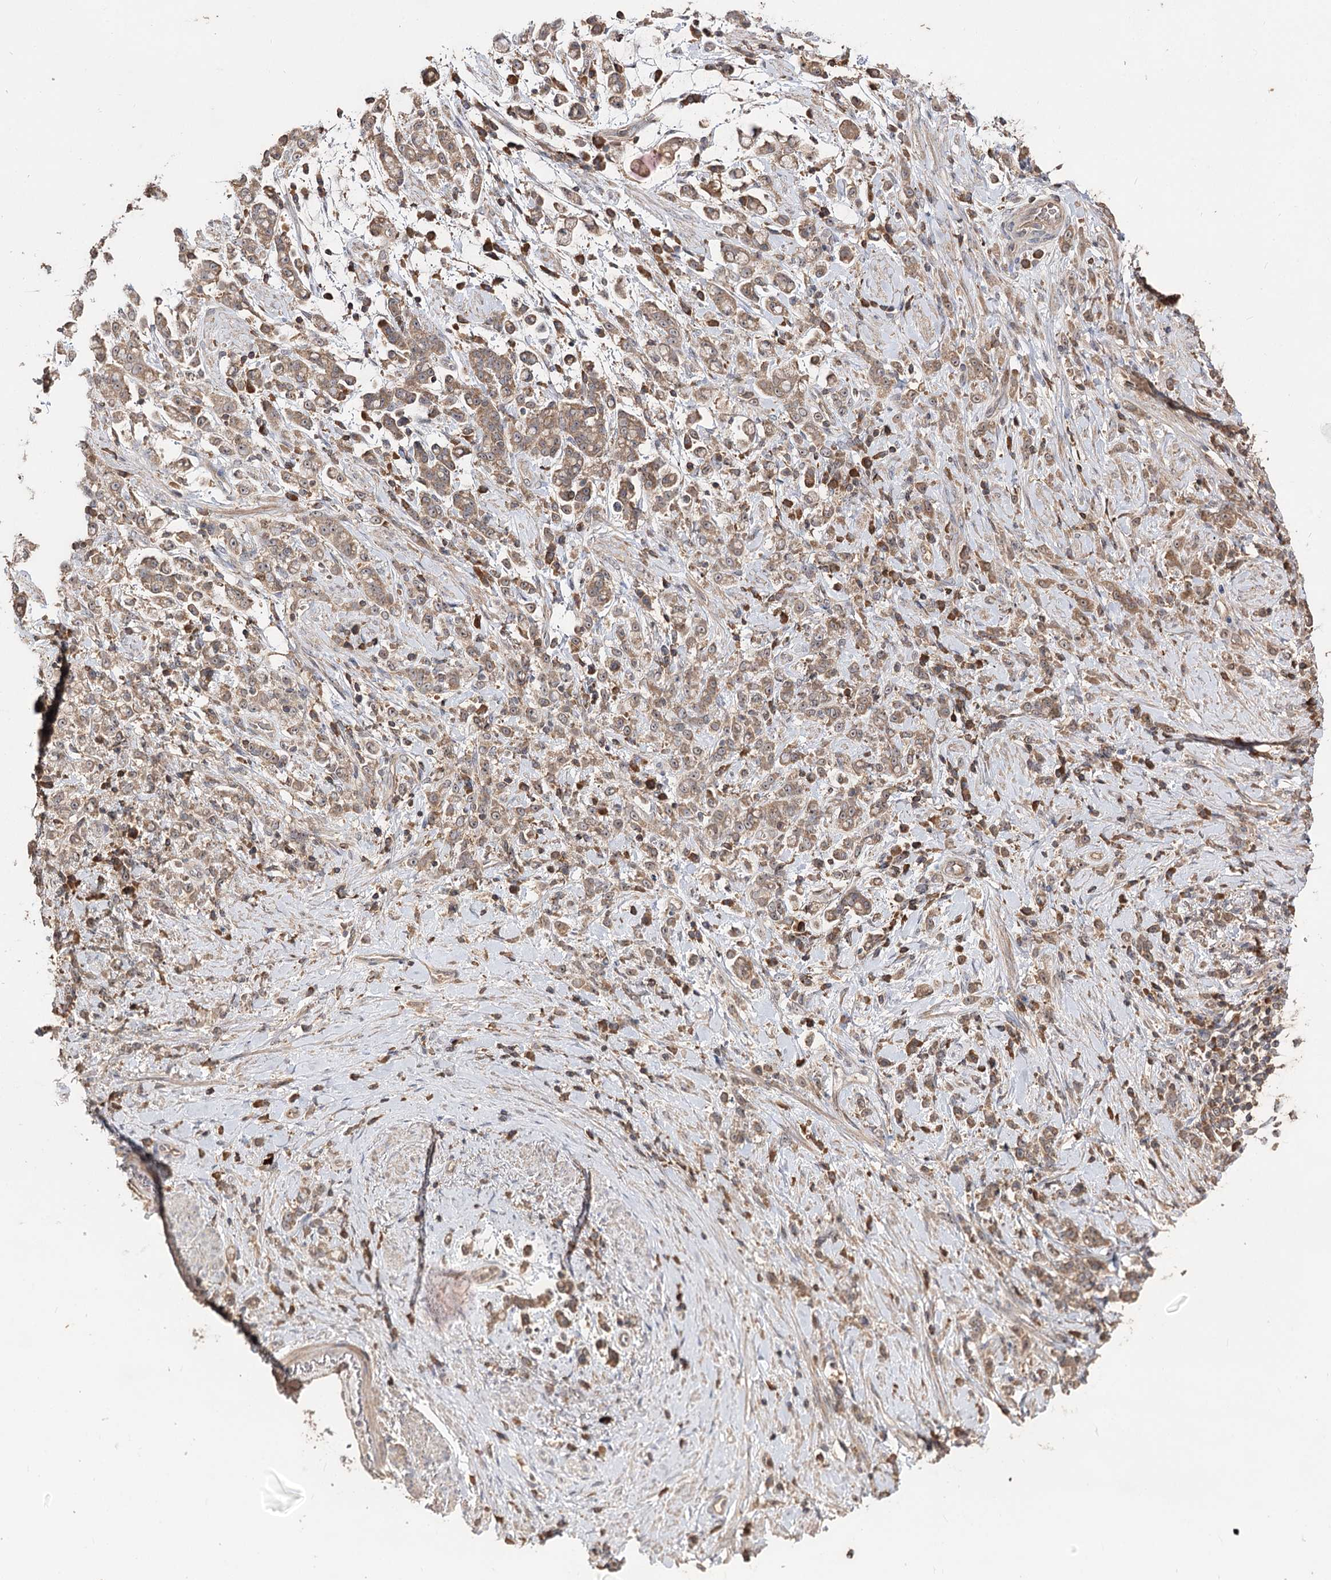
{"staining": {"intensity": "moderate", "quantity": ">75%", "location": "cytoplasmic/membranous"}, "tissue": "stomach cancer", "cell_type": "Tumor cells", "image_type": "cancer", "snomed": [{"axis": "morphology", "description": "Adenocarcinoma, NOS"}, {"axis": "topography", "description": "Stomach"}], "caption": "IHC staining of stomach adenocarcinoma, which shows medium levels of moderate cytoplasmic/membranous expression in approximately >75% of tumor cells indicating moderate cytoplasmic/membranous protein expression. The staining was performed using DAB (brown) for protein detection and nuclei were counterstained in hematoxylin (blue).", "gene": "FAM53B", "patient": {"sex": "female", "age": 60}}